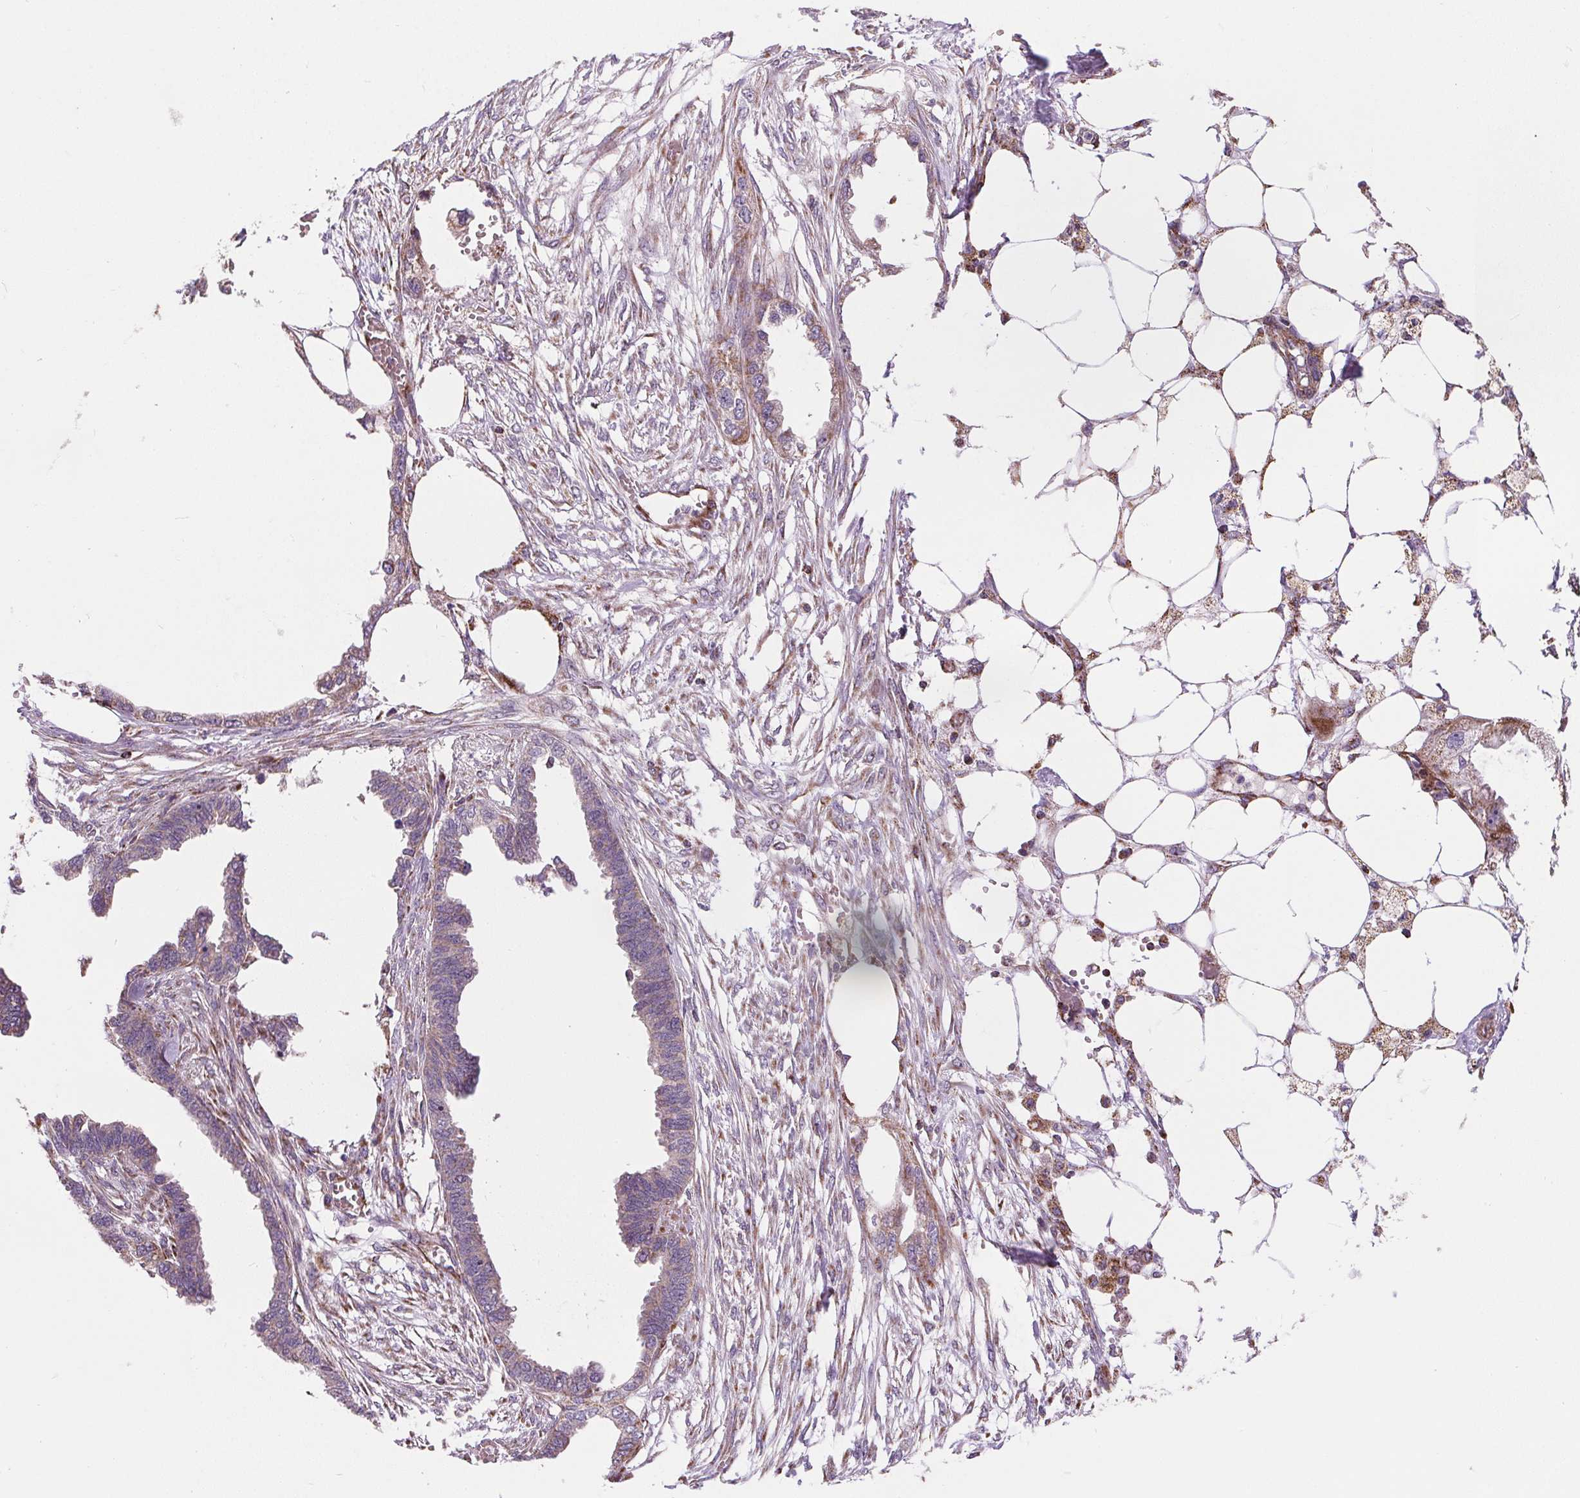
{"staining": {"intensity": "moderate", "quantity": "<25%", "location": "cytoplasmic/membranous"}, "tissue": "endometrial cancer", "cell_type": "Tumor cells", "image_type": "cancer", "snomed": [{"axis": "morphology", "description": "Adenocarcinoma, NOS"}, {"axis": "morphology", "description": "Adenocarcinoma, metastatic, NOS"}, {"axis": "topography", "description": "Adipose tissue"}, {"axis": "topography", "description": "Endometrium"}], "caption": "An immunohistochemistry (IHC) histopathology image of tumor tissue is shown. Protein staining in brown highlights moderate cytoplasmic/membranous positivity in adenocarcinoma (endometrial) within tumor cells. The staining was performed using DAB to visualize the protein expression in brown, while the nuclei were stained in blue with hematoxylin (Magnification: 20x).", "gene": "GOLT1B", "patient": {"sex": "female", "age": 67}}